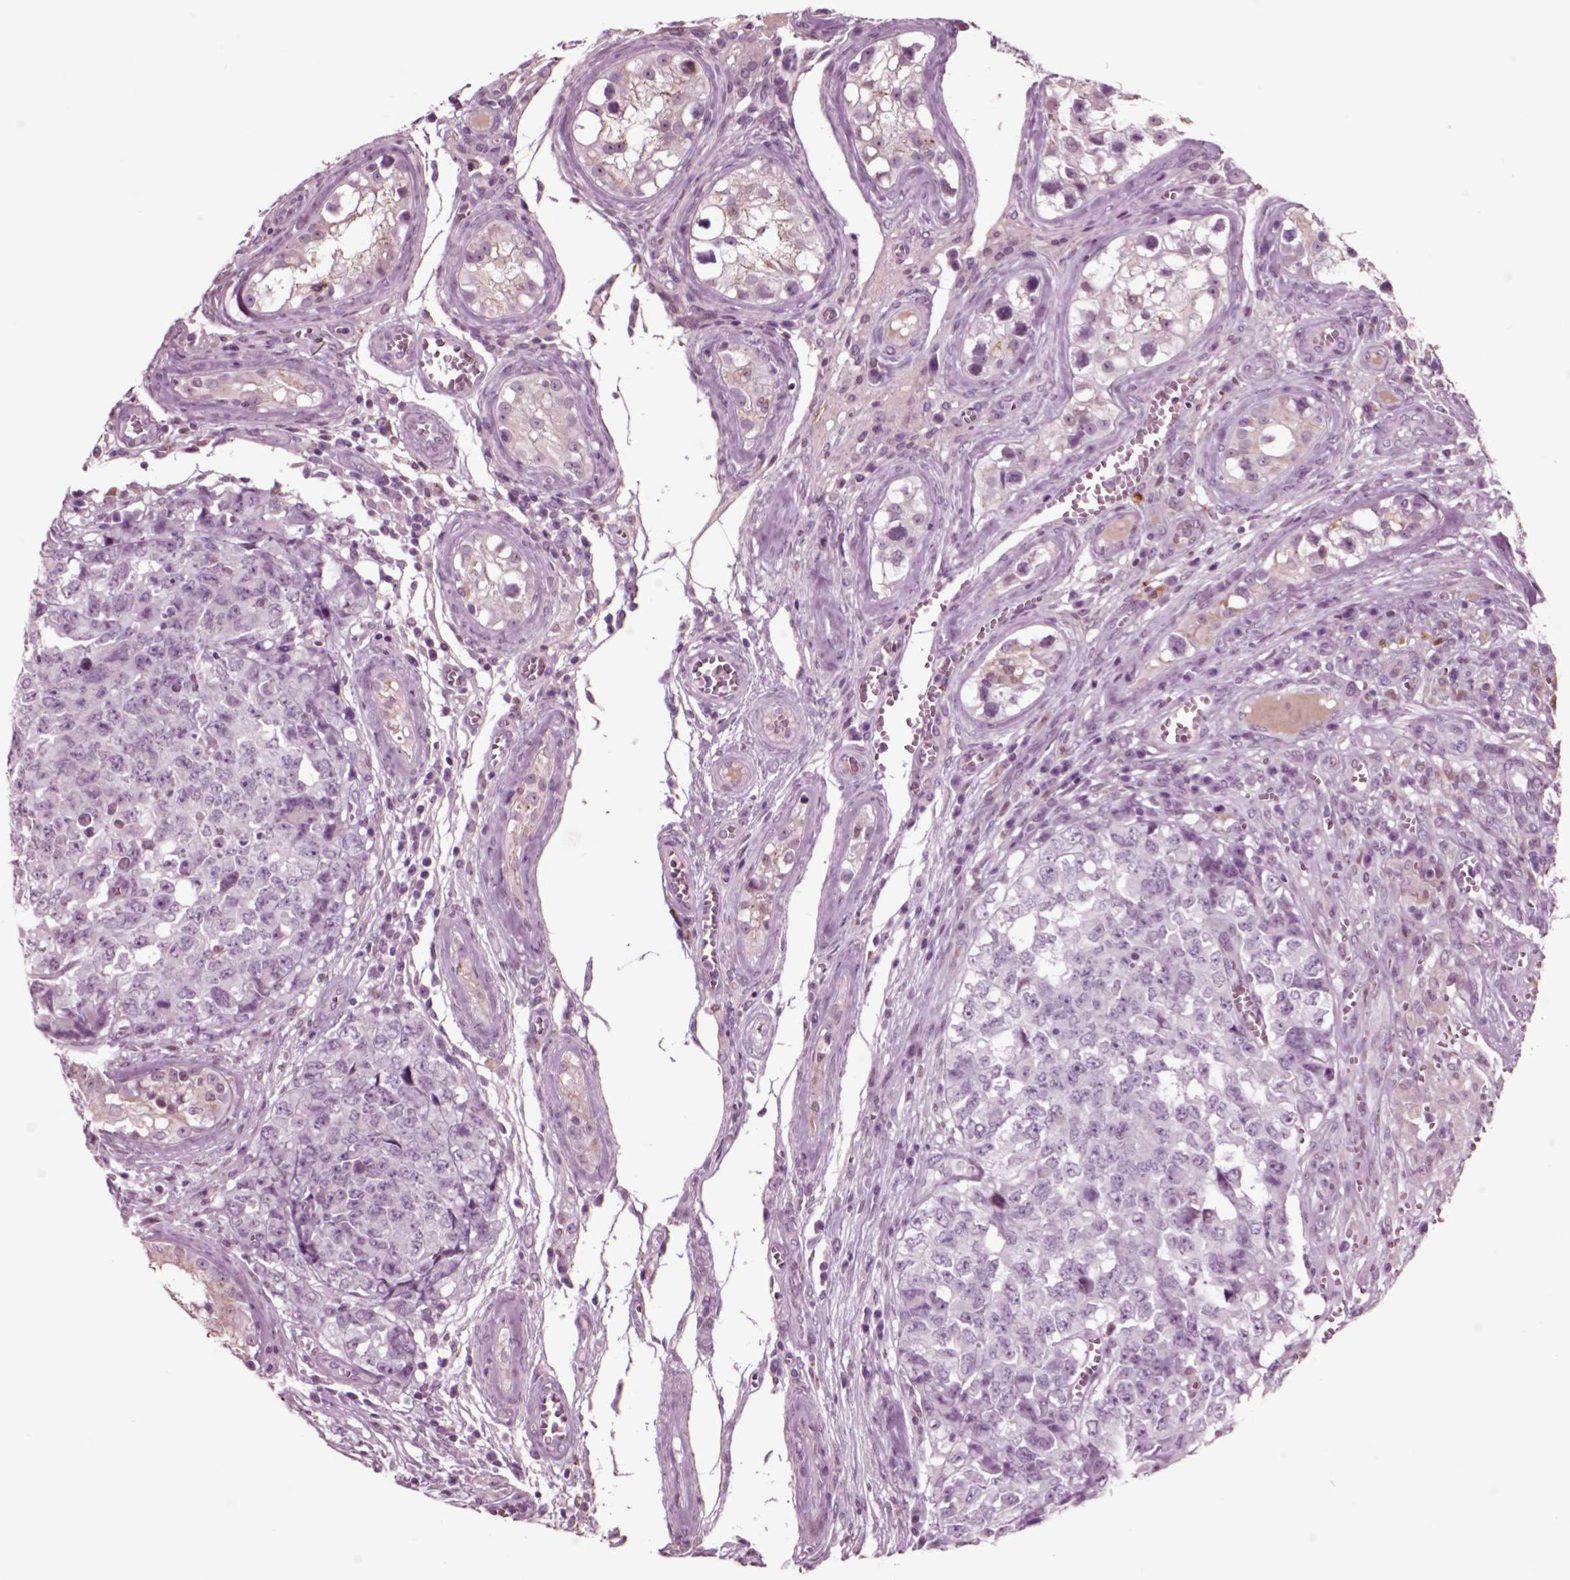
{"staining": {"intensity": "negative", "quantity": "none", "location": "none"}, "tissue": "testis cancer", "cell_type": "Tumor cells", "image_type": "cancer", "snomed": [{"axis": "morphology", "description": "Carcinoma, Embryonal, NOS"}, {"axis": "topography", "description": "Testis"}], "caption": "An IHC photomicrograph of testis embryonal carcinoma is shown. There is no staining in tumor cells of testis embryonal carcinoma. (Brightfield microscopy of DAB (3,3'-diaminobenzidine) immunohistochemistry at high magnification).", "gene": "CHGB", "patient": {"sex": "male", "age": 23}}